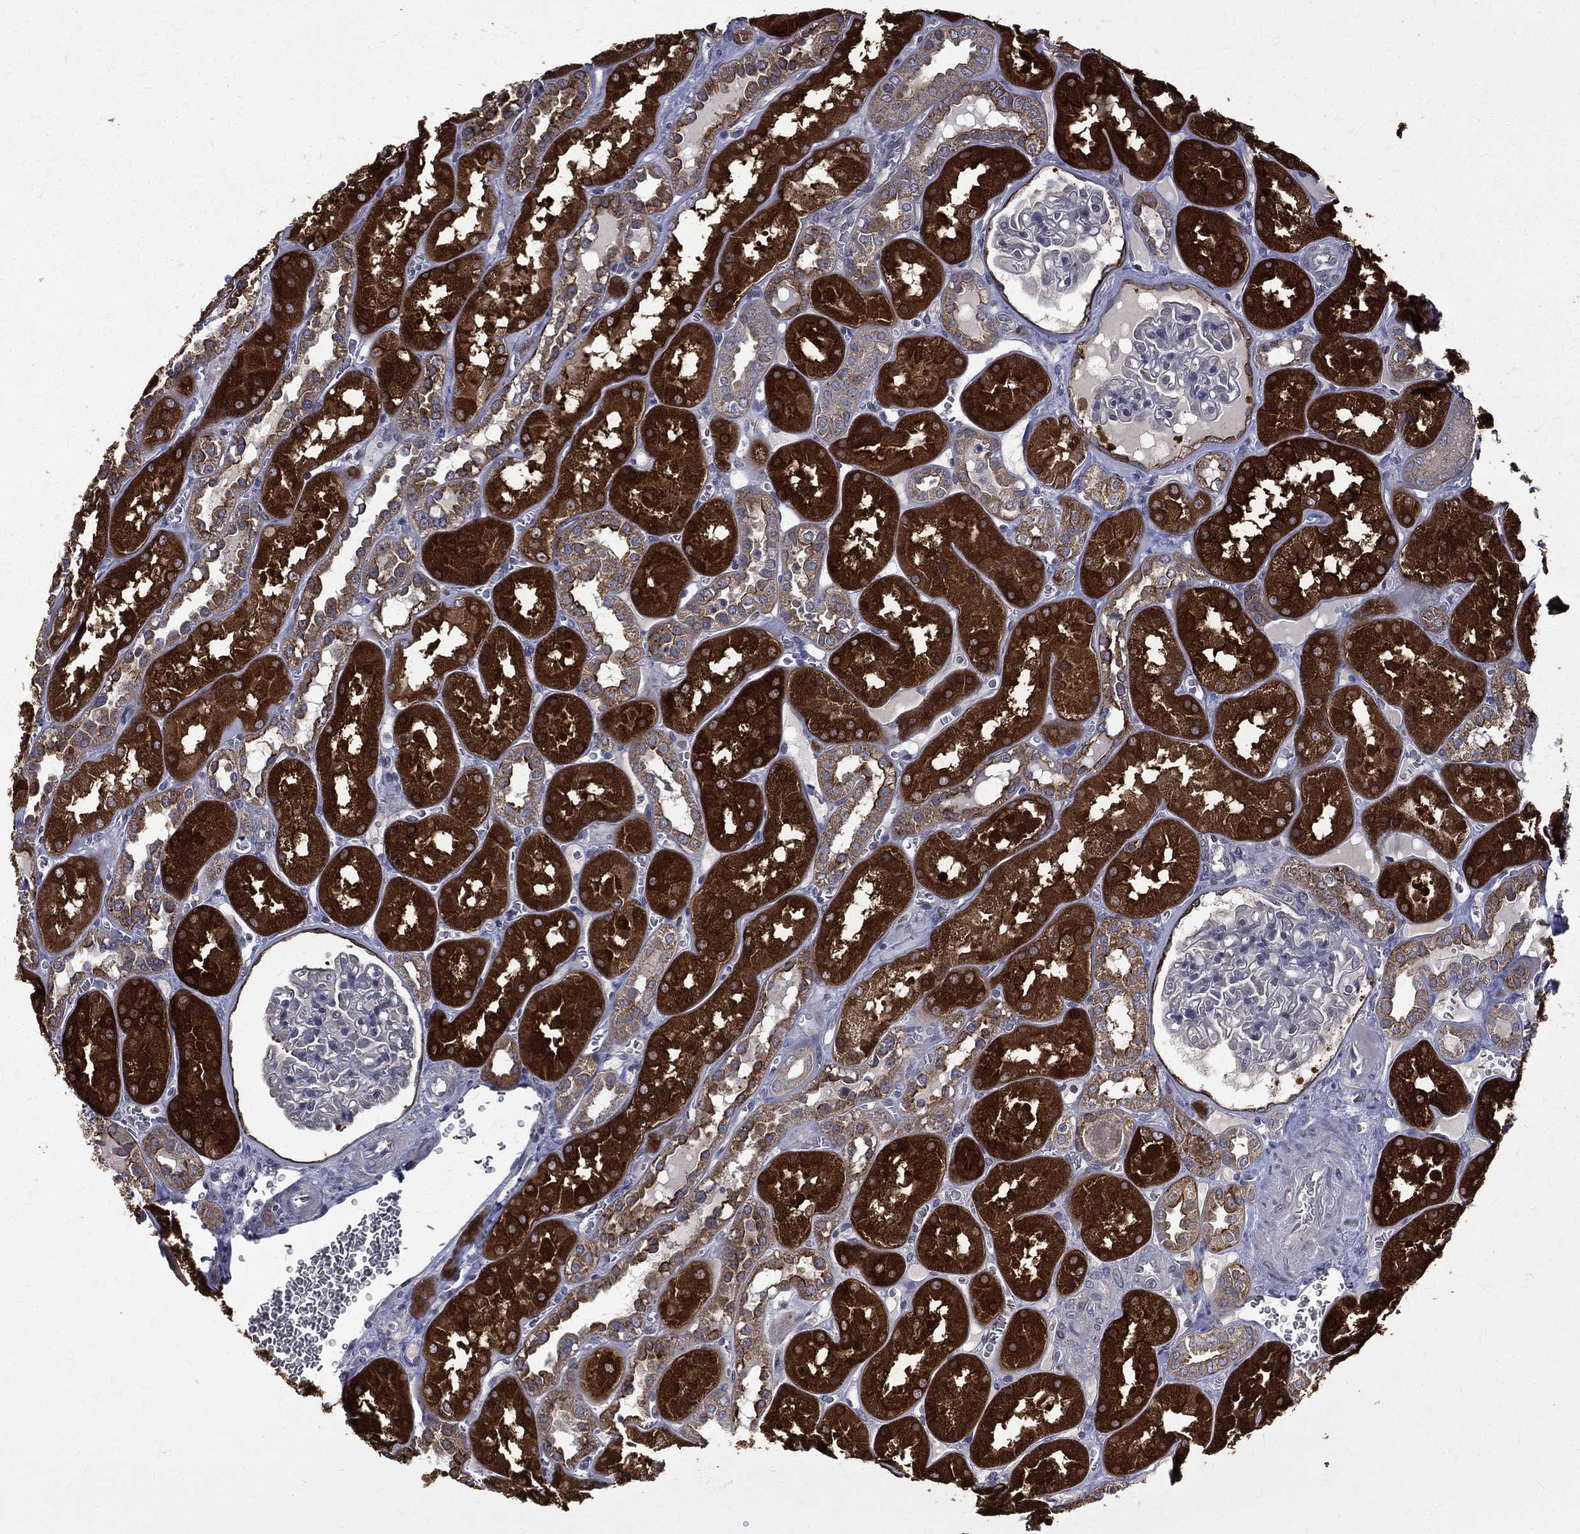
{"staining": {"intensity": "moderate", "quantity": "<25%", "location": "cytoplasmic/membranous"}, "tissue": "kidney", "cell_type": "Cells in glomeruli", "image_type": "normal", "snomed": [{"axis": "morphology", "description": "Normal tissue, NOS"}, {"axis": "topography", "description": "Kidney"}], "caption": "Immunohistochemistry photomicrograph of benign kidney stained for a protein (brown), which displays low levels of moderate cytoplasmic/membranous staining in about <25% of cells in glomeruli.", "gene": "RPGR", "patient": {"sex": "male", "age": 73}}